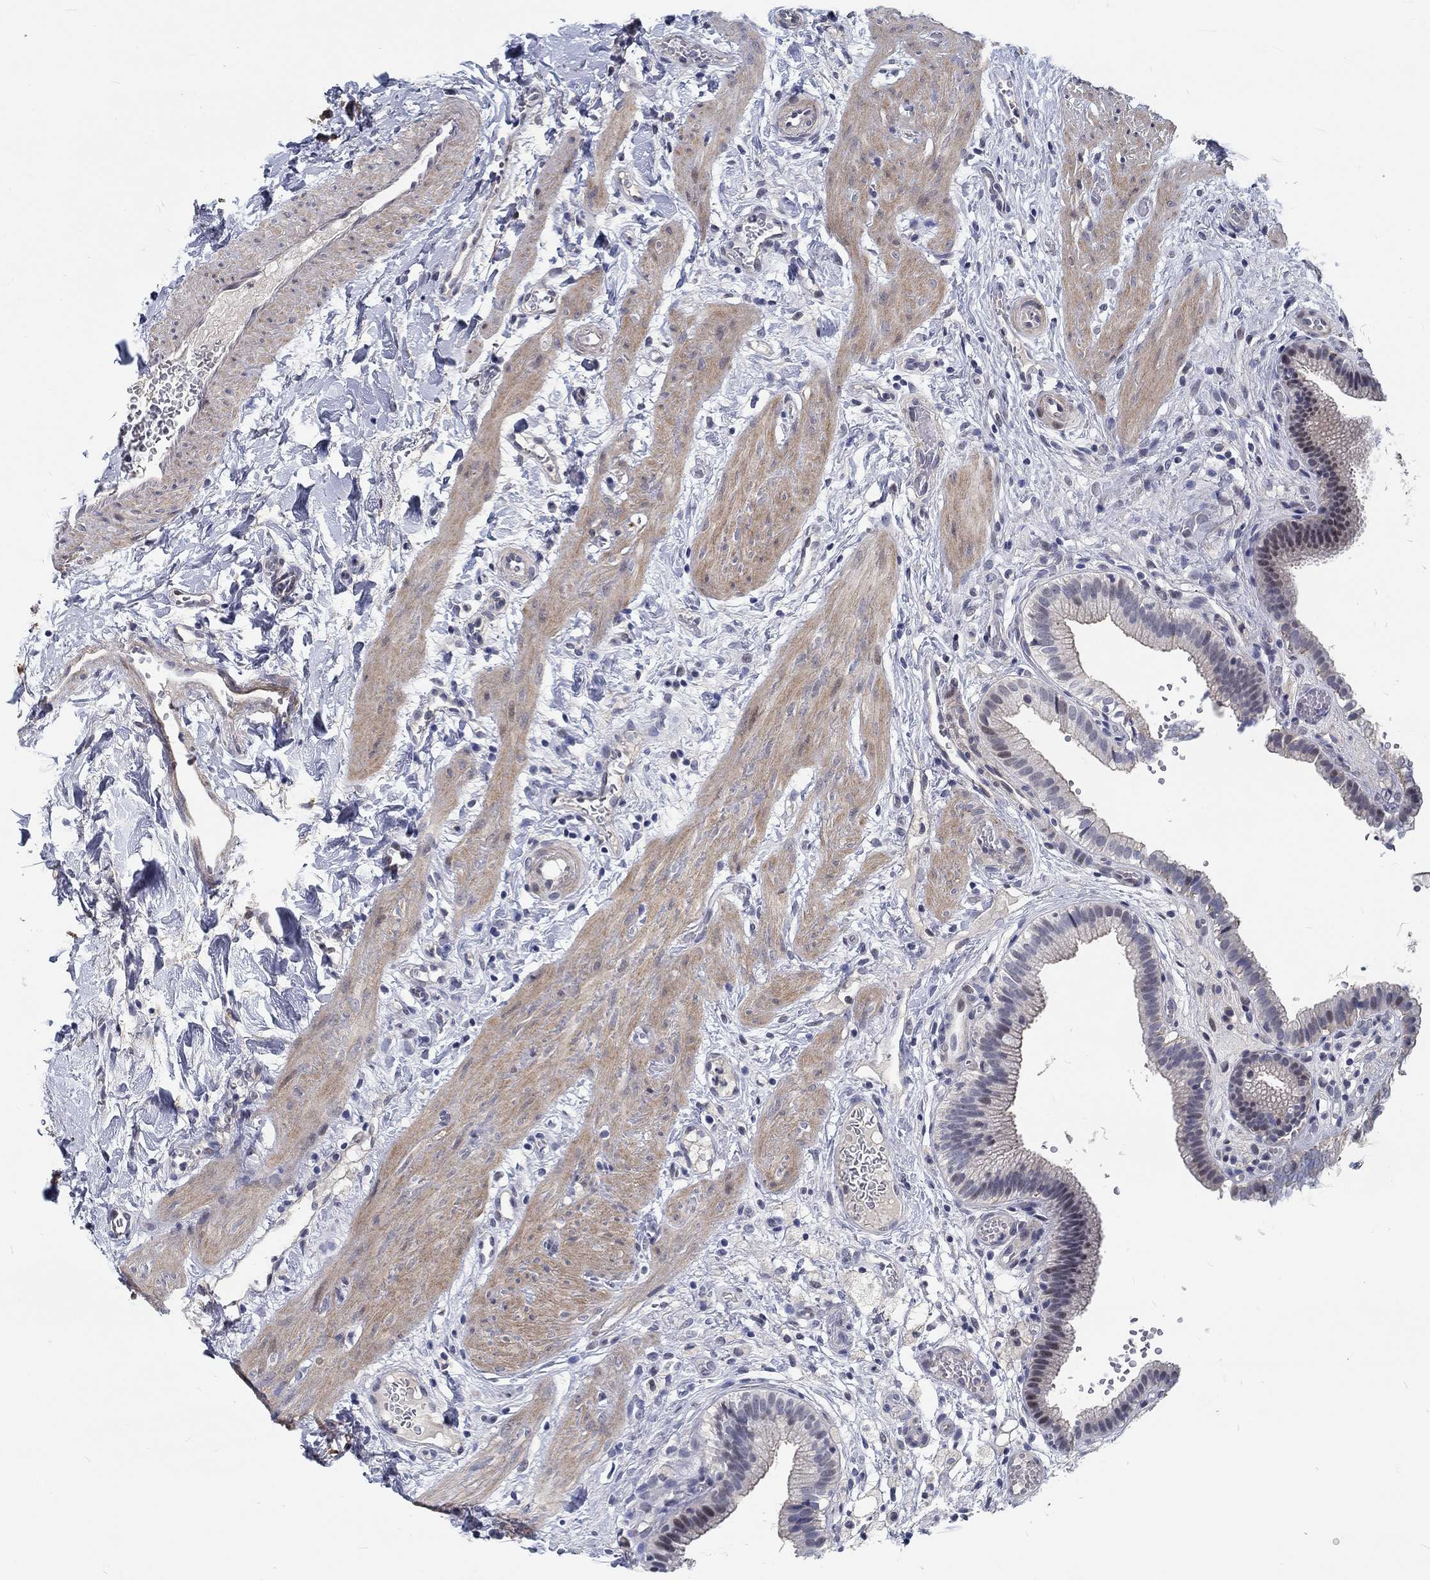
{"staining": {"intensity": "negative", "quantity": "none", "location": "none"}, "tissue": "gallbladder", "cell_type": "Glandular cells", "image_type": "normal", "snomed": [{"axis": "morphology", "description": "Normal tissue, NOS"}, {"axis": "topography", "description": "Gallbladder"}], "caption": "Immunohistochemistry image of benign gallbladder stained for a protein (brown), which displays no positivity in glandular cells. (Stains: DAB (3,3'-diaminobenzidine) immunohistochemistry with hematoxylin counter stain, Microscopy: brightfield microscopy at high magnification).", "gene": "MYBPC1", "patient": {"sex": "female", "age": 24}}